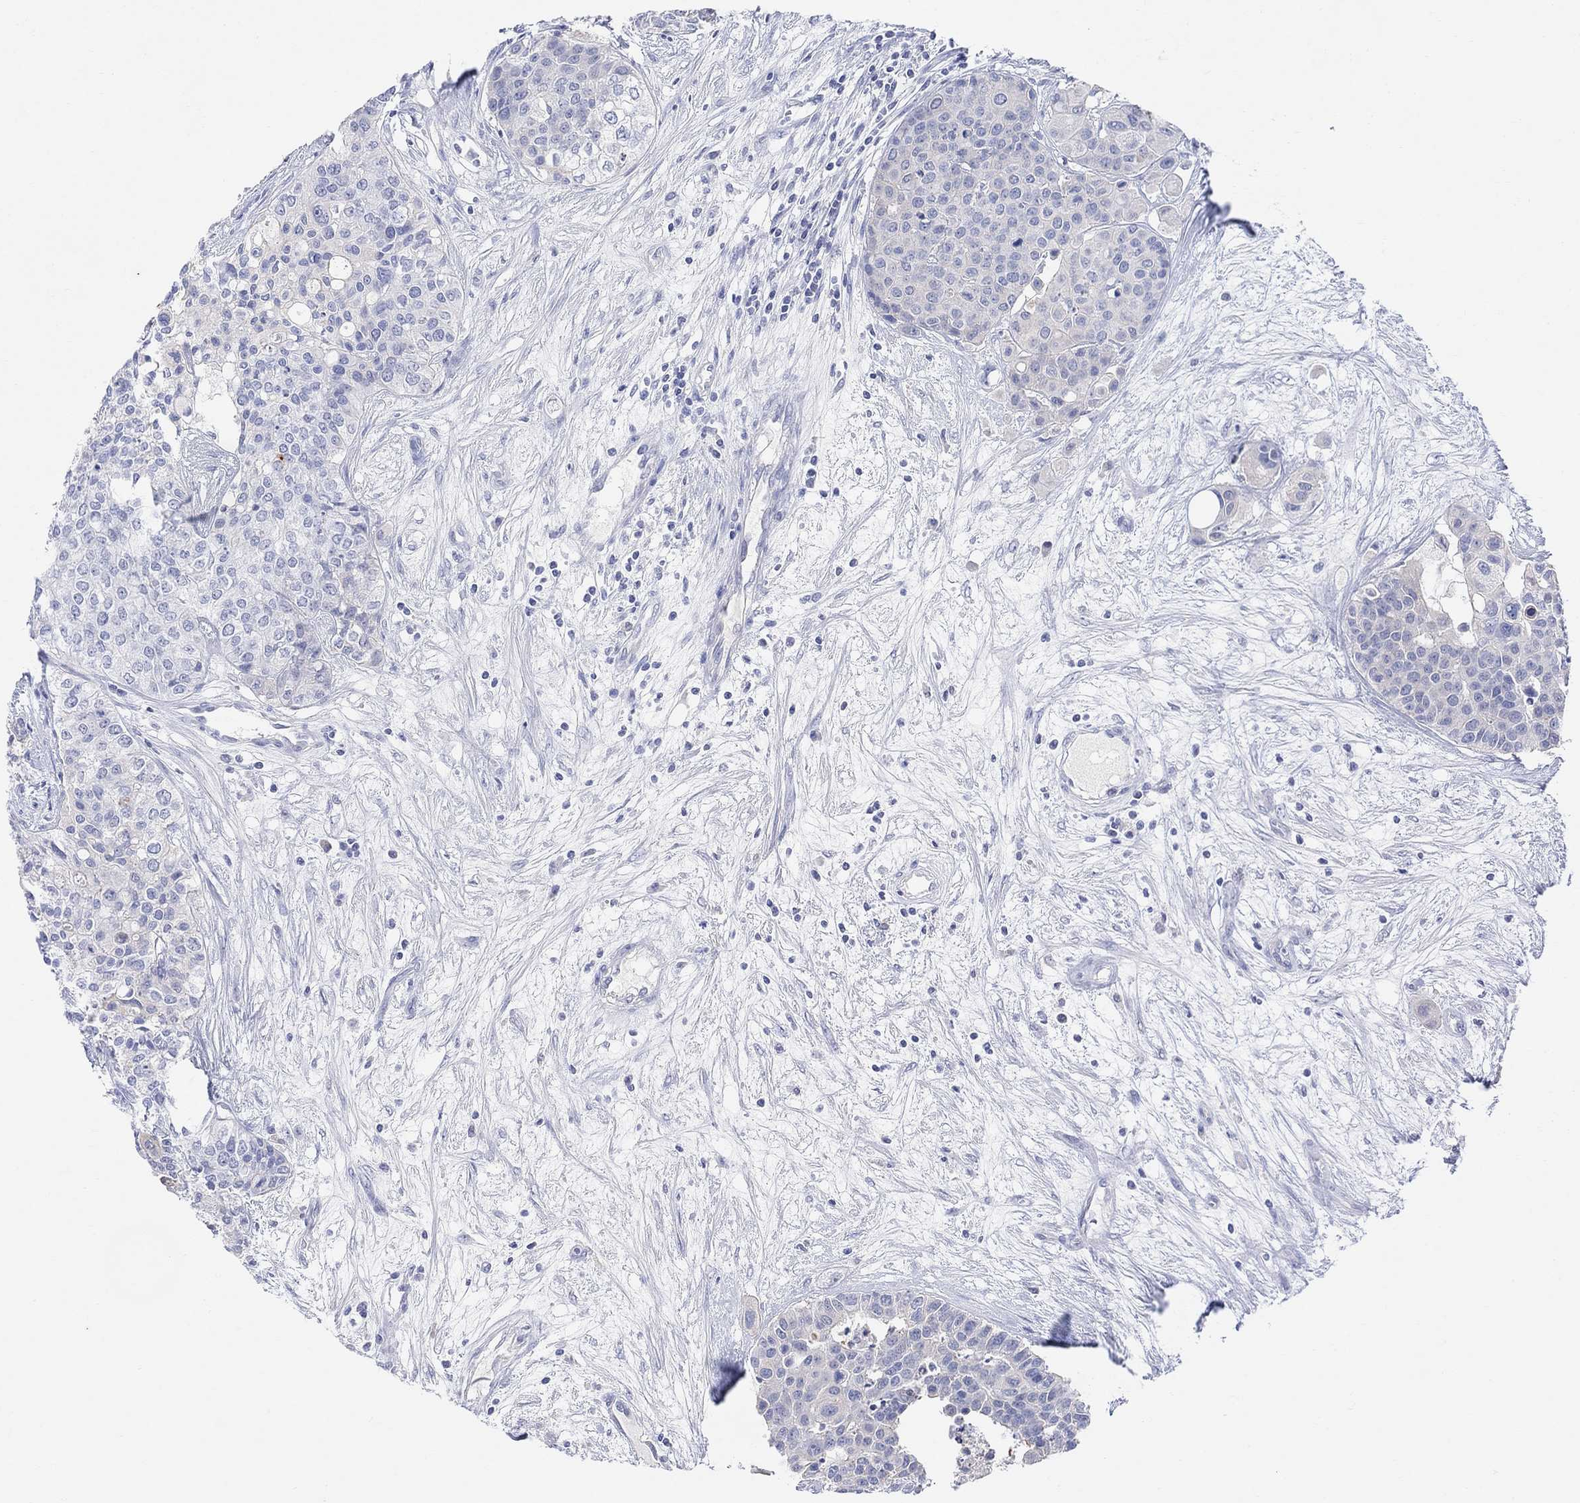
{"staining": {"intensity": "negative", "quantity": "none", "location": "none"}, "tissue": "carcinoid", "cell_type": "Tumor cells", "image_type": "cancer", "snomed": [{"axis": "morphology", "description": "Carcinoid, malignant, NOS"}, {"axis": "topography", "description": "Colon"}], "caption": "IHC of carcinoid reveals no positivity in tumor cells. (Brightfield microscopy of DAB immunohistochemistry (IHC) at high magnification).", "gene": "TYR", "patient": {"sex": "male", "age": 81}}